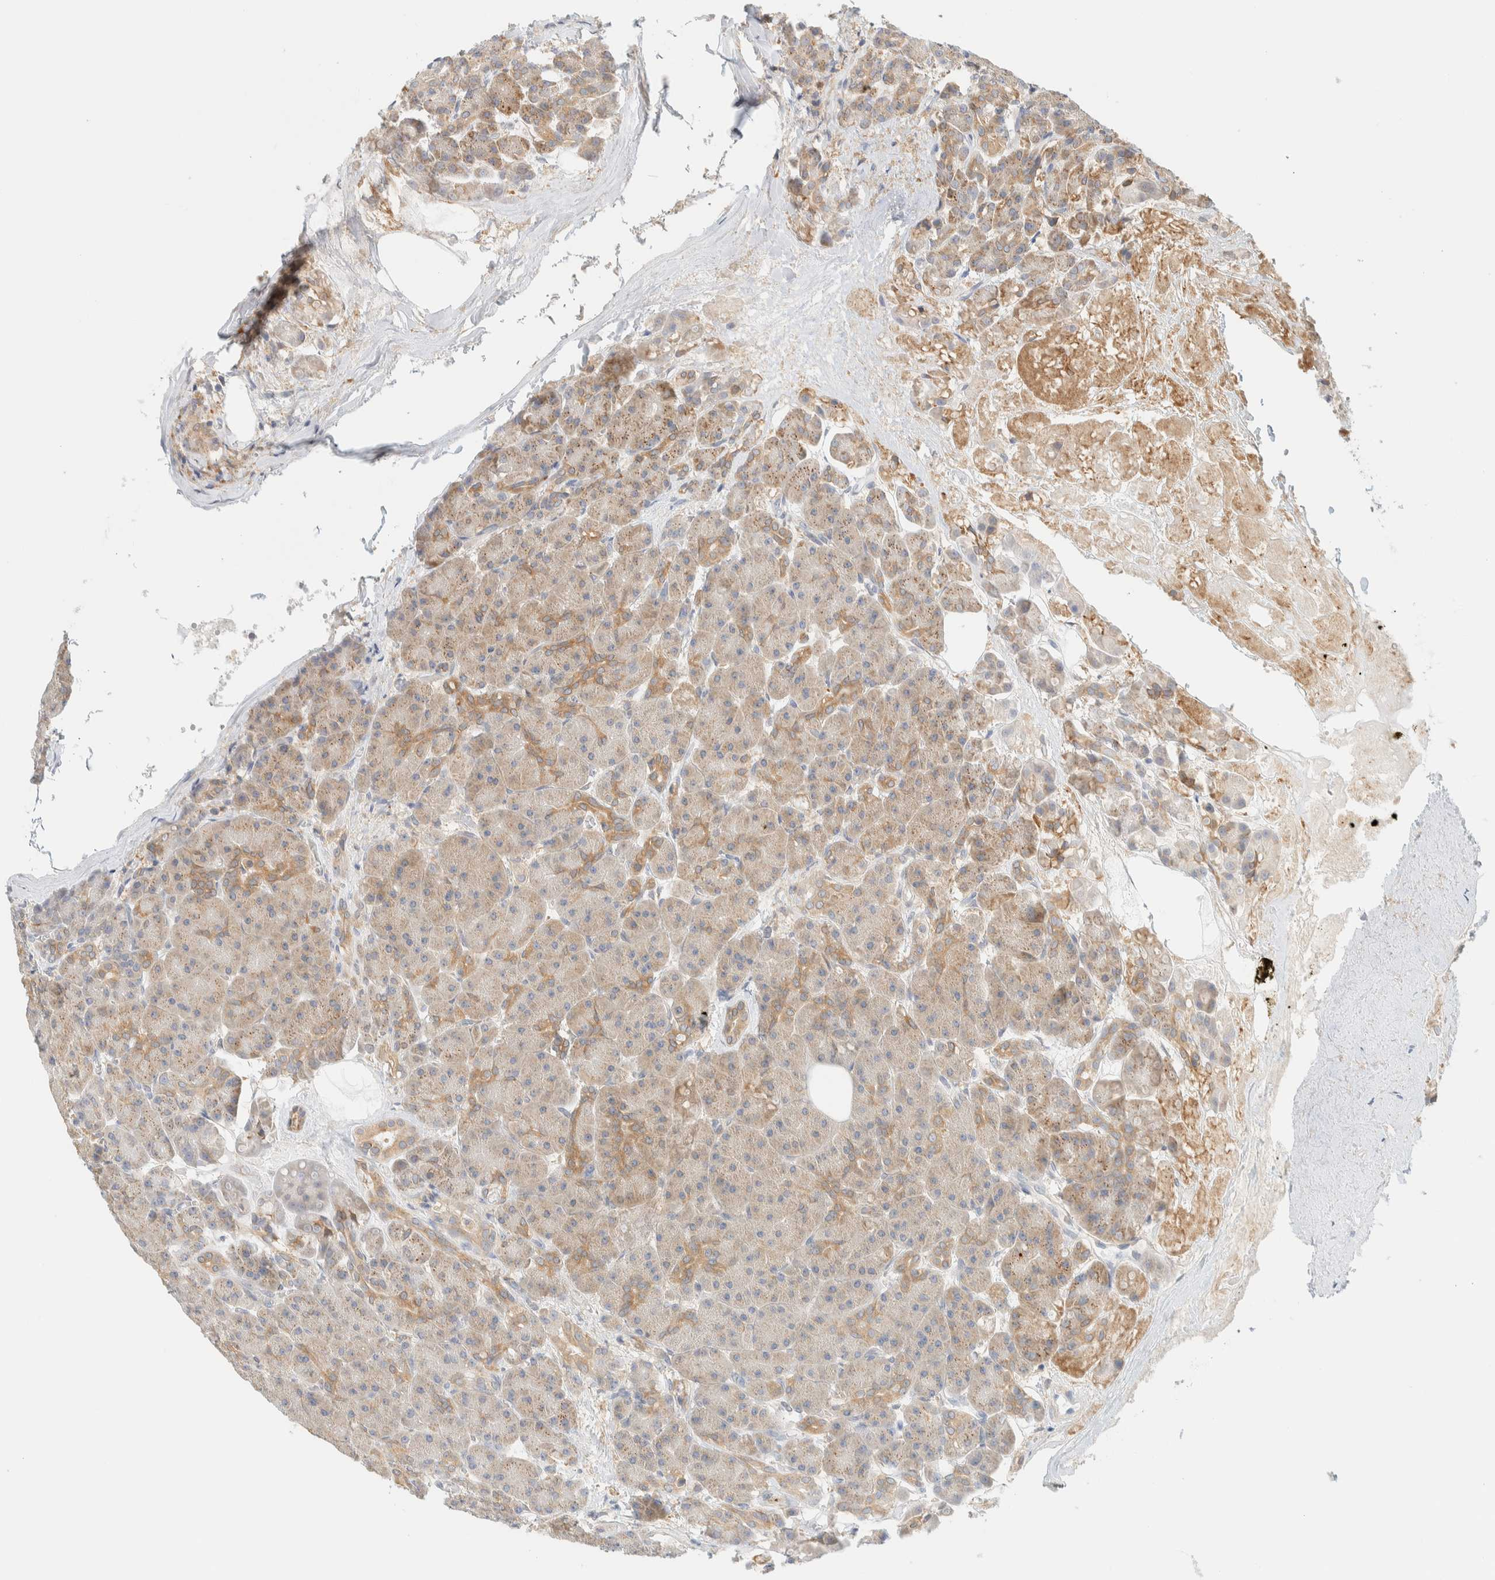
{"staining": {"intensity": "moderate", "quantity": "25%-75%", "location": "cytoplasmic/membranous"}, "tissue": "pancreas", "cell_type": "Exocrine glandular cells", "image_type": "normal", "snomed": [{"axis": "morphology", "description": "Normal tissue, NOS"}, {"axis": "topography", "description": "Pancreas"}], "caption": "Pancreas stained with DAB (3,3'-diaminobenzidine) immunohistochemistry (IHC) shows medium levels of moderate cytoplasmic/membranous expression in about 25%-75% of exocrine glandular cells.", "gene": "NT5C", "patient": {"sex": "male", "age": 63}}